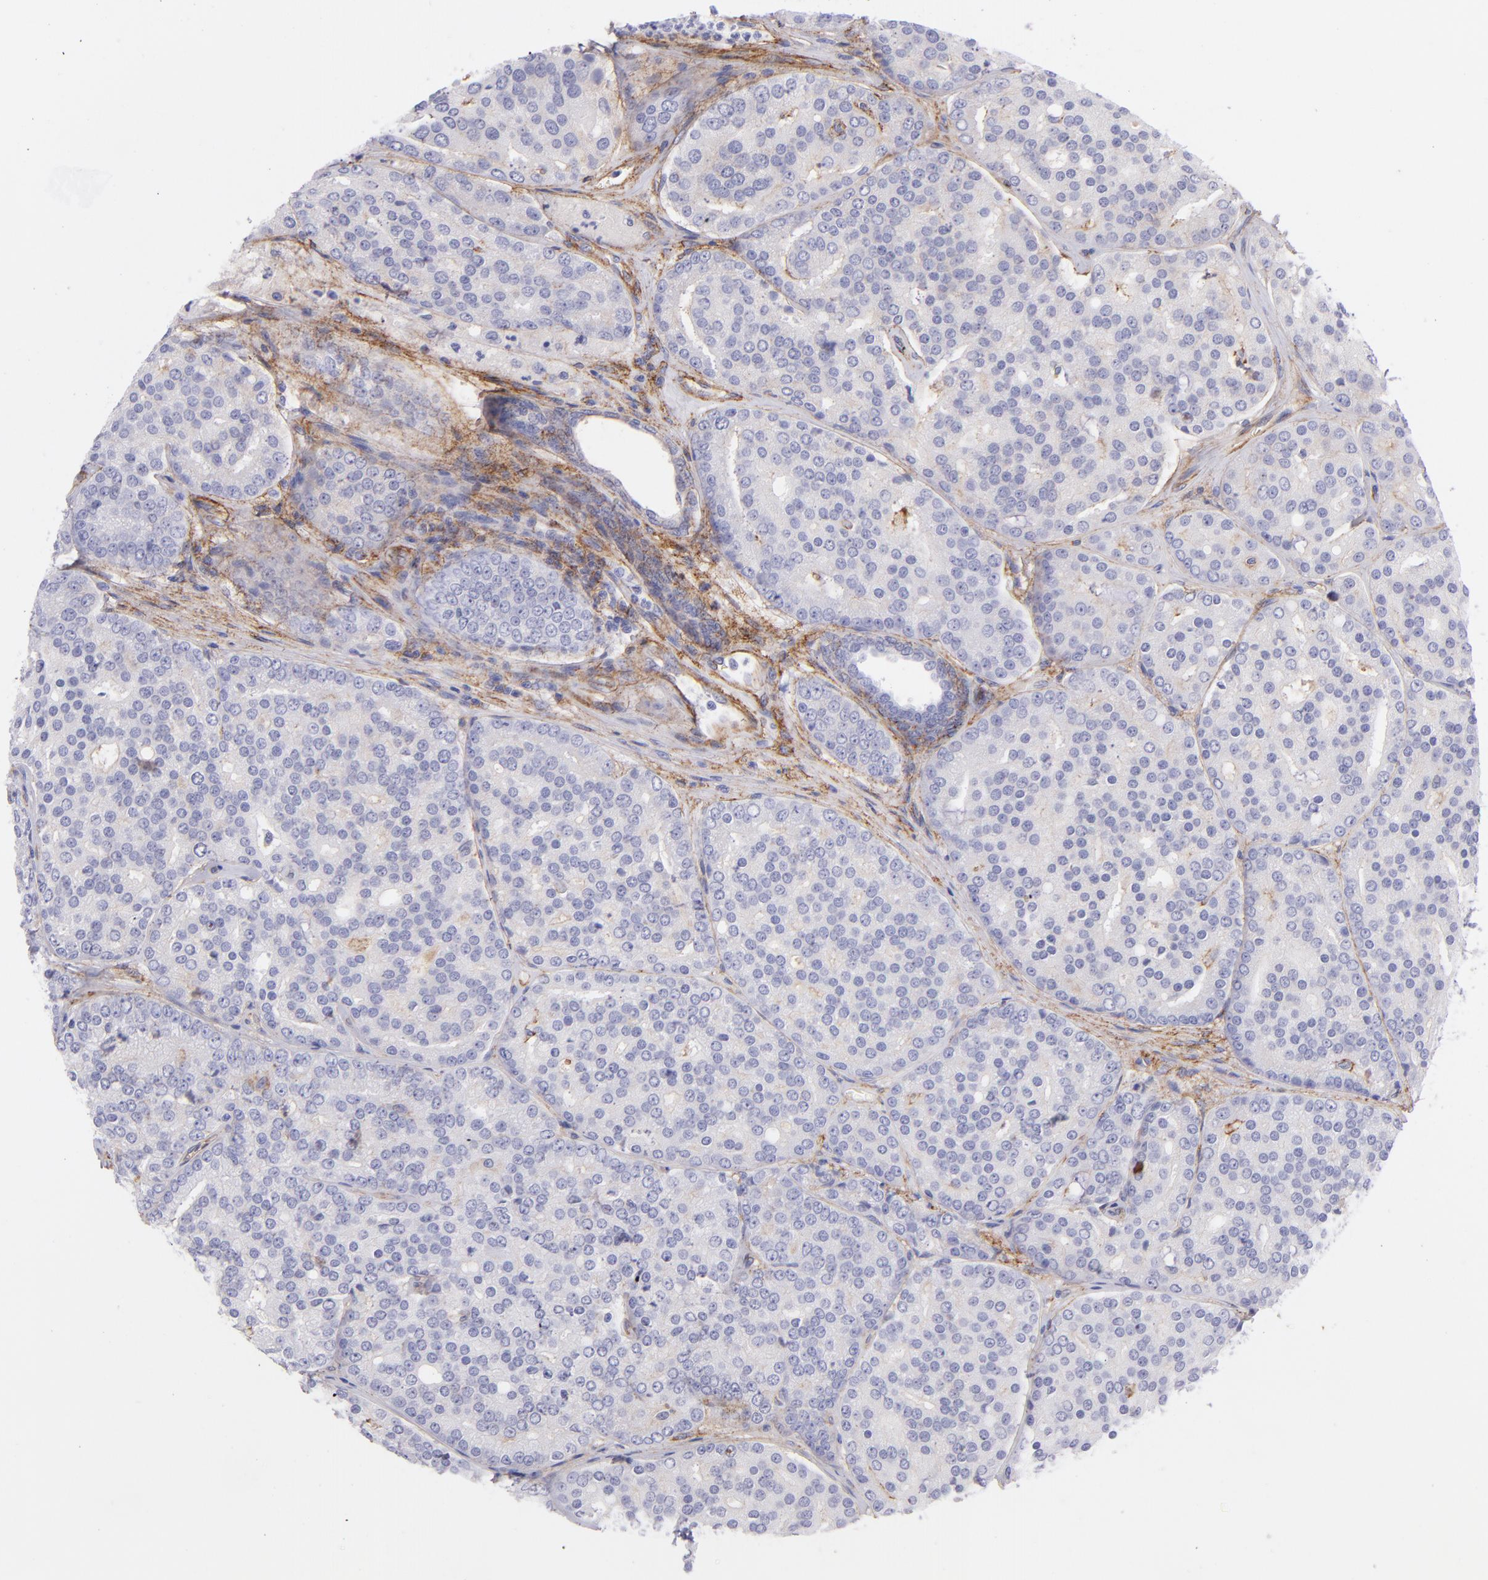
{"staining": {"intensity": "negative", "quantity": "none", "location": "none"}, "tissue": "prostate cancer", "cell_type": "Tumor cells", "image_type": "cancer", "snomed": [{"axis": "morphology", "description": "Adenocarcinoma, High grade"}, {"axis": "topography", "description": "Prostate"}], "caption": "Tumor cells are negative for brown protein staining in adenocarcinoma (high-grade) (prostate).", "gene": "CD81", "patient": {"sex": "male", "age": 64}}